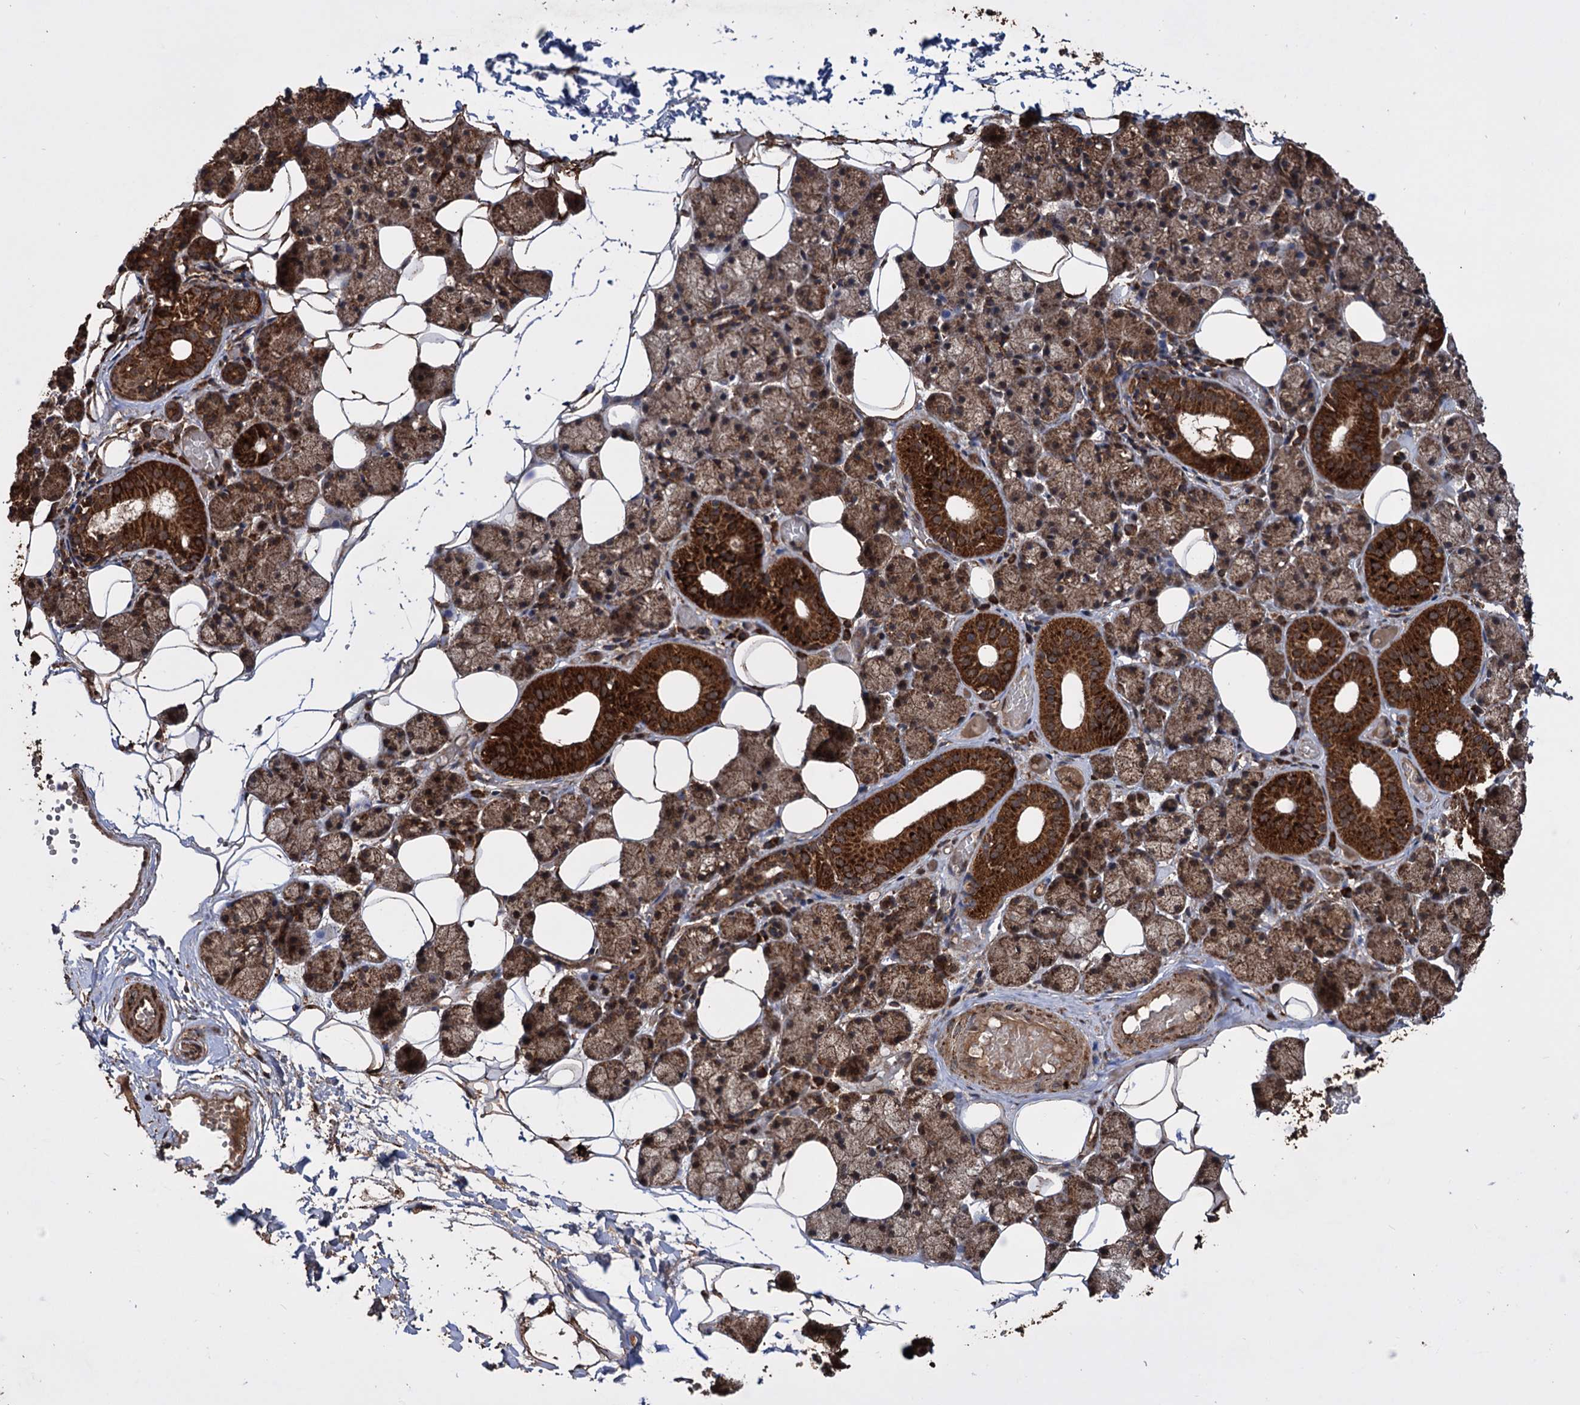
{"staining": {"intensity": "strong", "quantity": ">75%", "location": "cytoplasmic/membranous"}, "tissue": "salivary gland", "cell_type": "Glandular cells", "image_type": "normal", "snomed": [{"axis": "morphology", "description": "Normal tissue, NOS"}, {"axis": "topography", "description": "Salivary gland"}], "caption": "The photomicrograph exhibits immunohistochemical staining of benign salivary gland. There is strong cytoplasmic/membranous staining is seen in about >75% of glandular cells. (DAB (3,3'-diaminobenzidine) IHC, brown staining for protein, blue staining for nuclei).", "gene": "IPO4", "patient": {"sex": "female", "age": 33}}